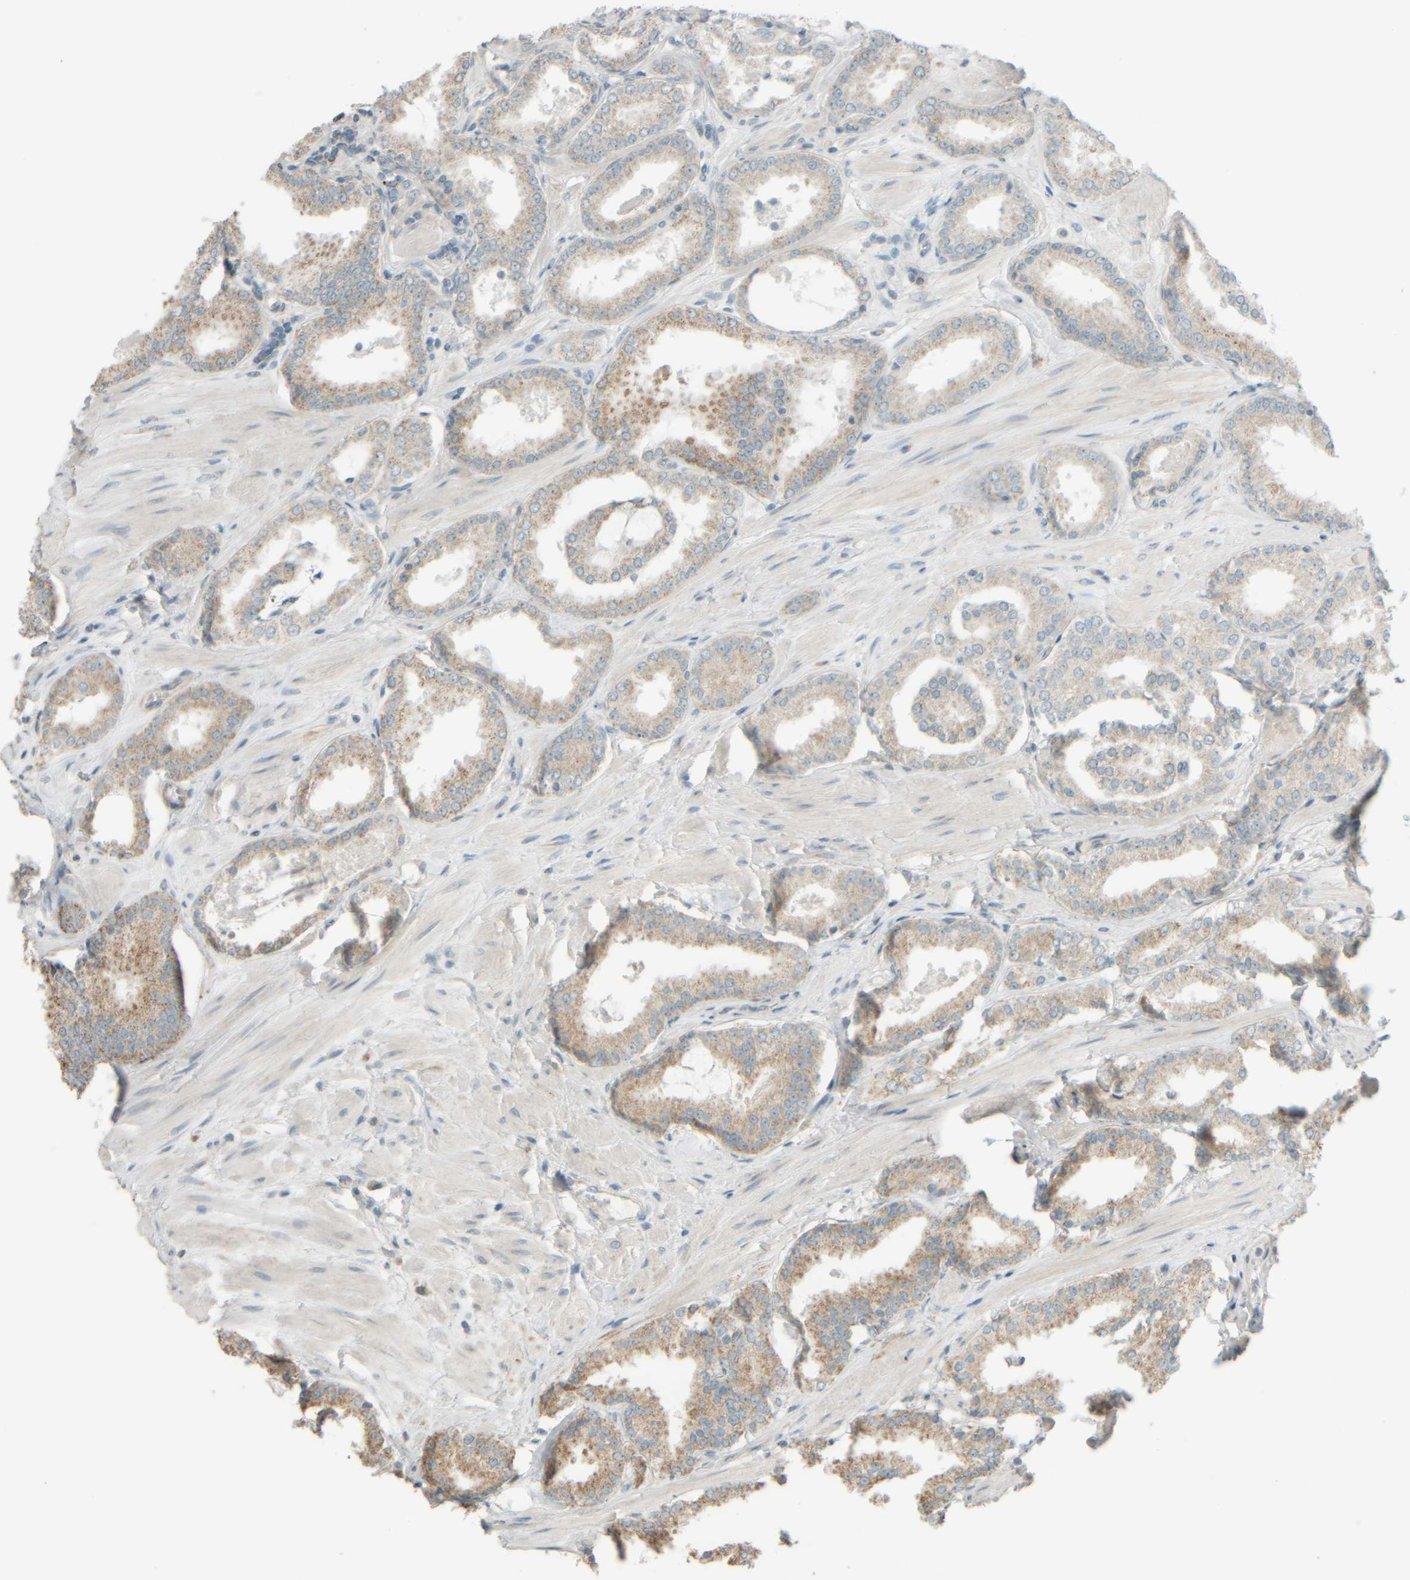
{"staining": {"intensity": "weak", "quantity": "25%-75%", "location": "cytoplasmic/membranous"}, "tissue": "prostate cancer", "cell_type": "Tumor cells", "image_type": "cancer", "snomed": [{"axis": "morphology", "description": "Adenocarcinoma, Low grade"}, {"axis": "topography", "description": "Prostate"}], "caption": "Tumor cells reveal weak cytoplasmic/membranous expression in about 25%-75% of cells in prostate cancer.", "gene": "PTGES3L-AARSD1", "patient": {"sex": "male", "age": 62}}